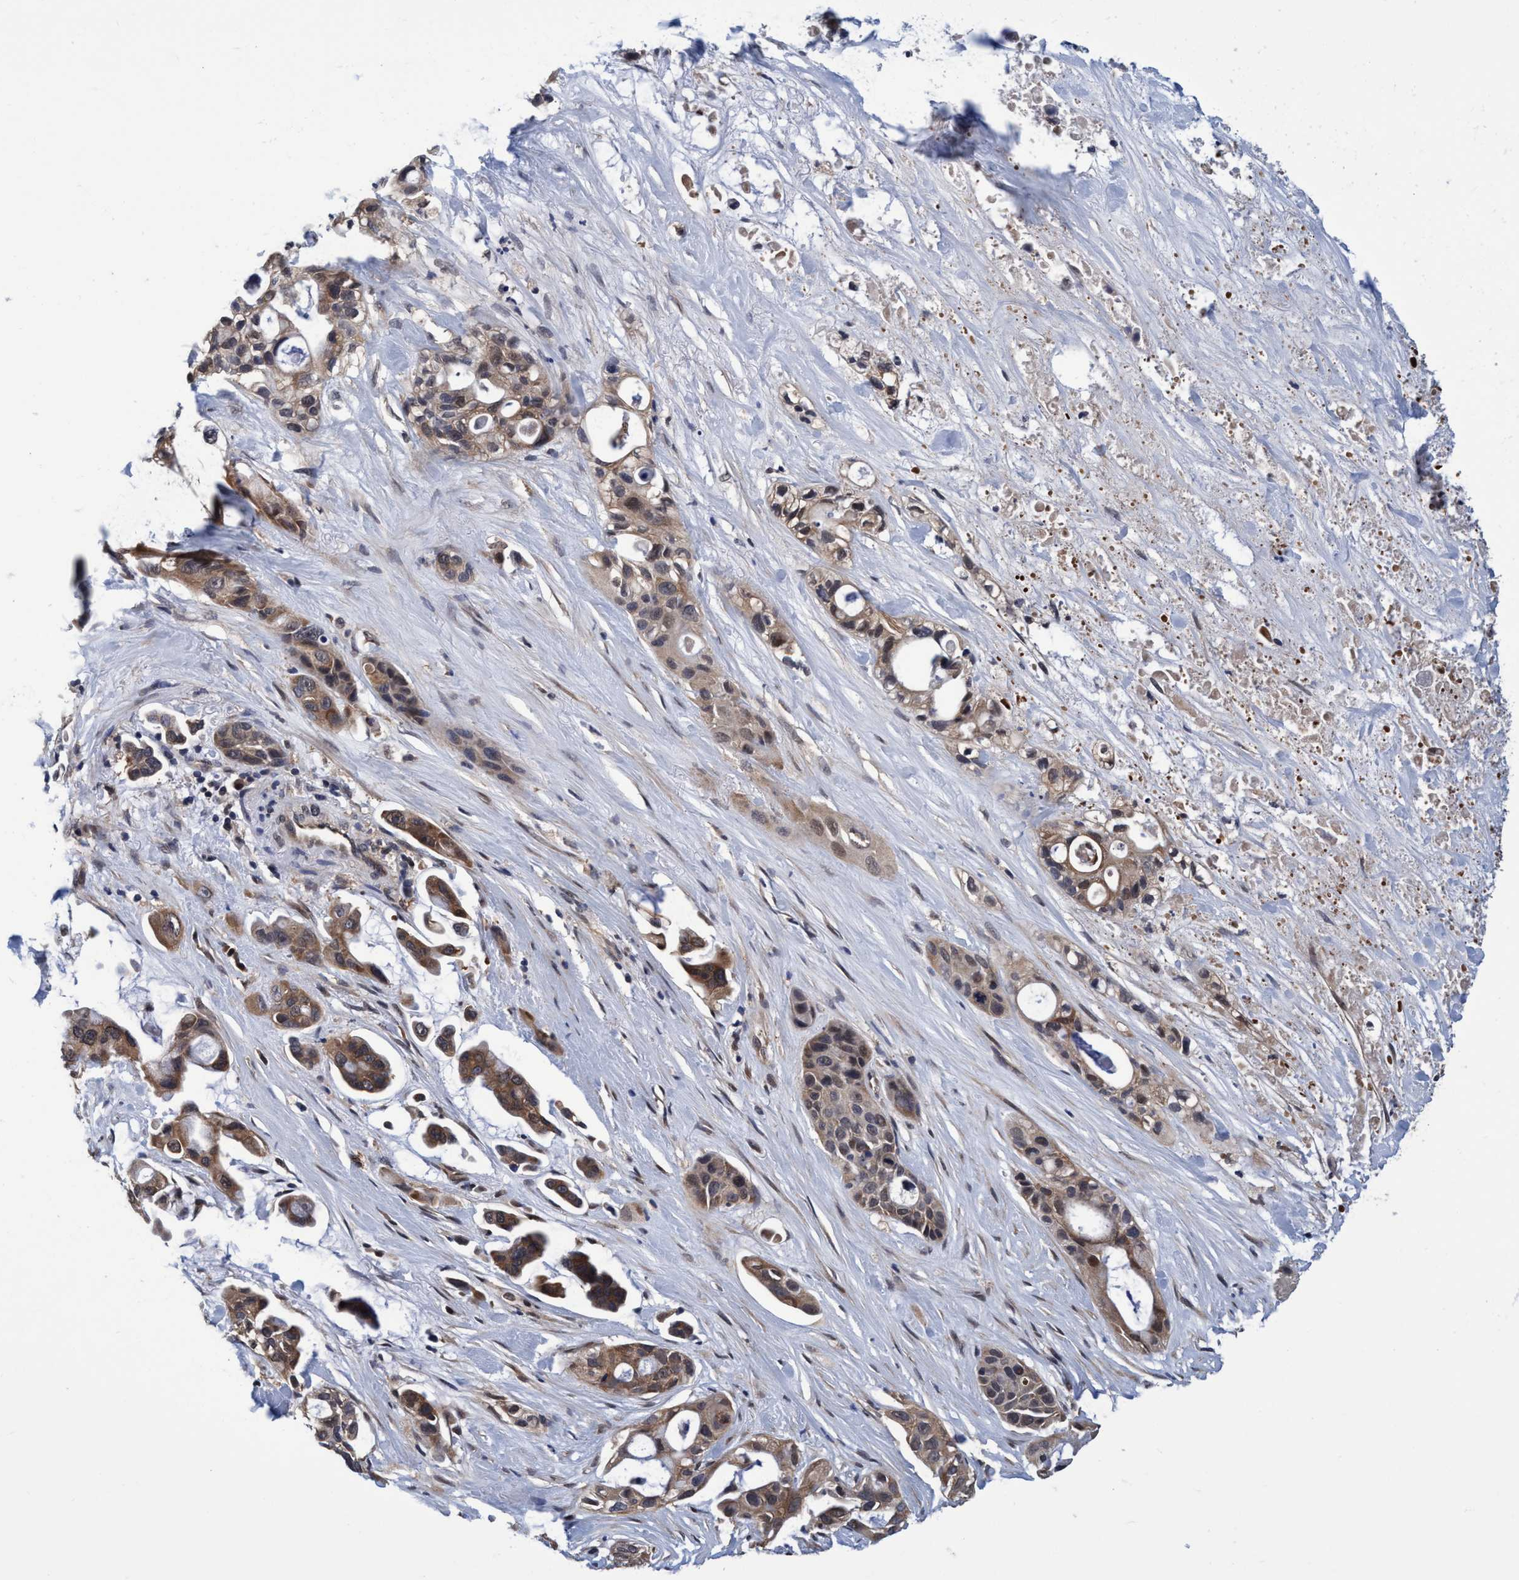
{"staining": {"intensity": "moderate", "quantity": ">75%", "location": "cytoplasmic/membranous"}, "tissue": "pancreatic cancer", "cell_type": "Tumor cells", "image_type": "cancer", "snomed": [{"axis": "morphology", "description": "Adenocarcinoma, NOS"}, {"axis": "topography", "description": "Pancreas"}], "caption": "Adenocarcinoma (pancreatic) stained with IHC reveals moderate cytoplasmic/membranous staining in about >75% of tumor cells.", "gene": "PSMD12", "patient": {"sex": "male", "age": 53}}